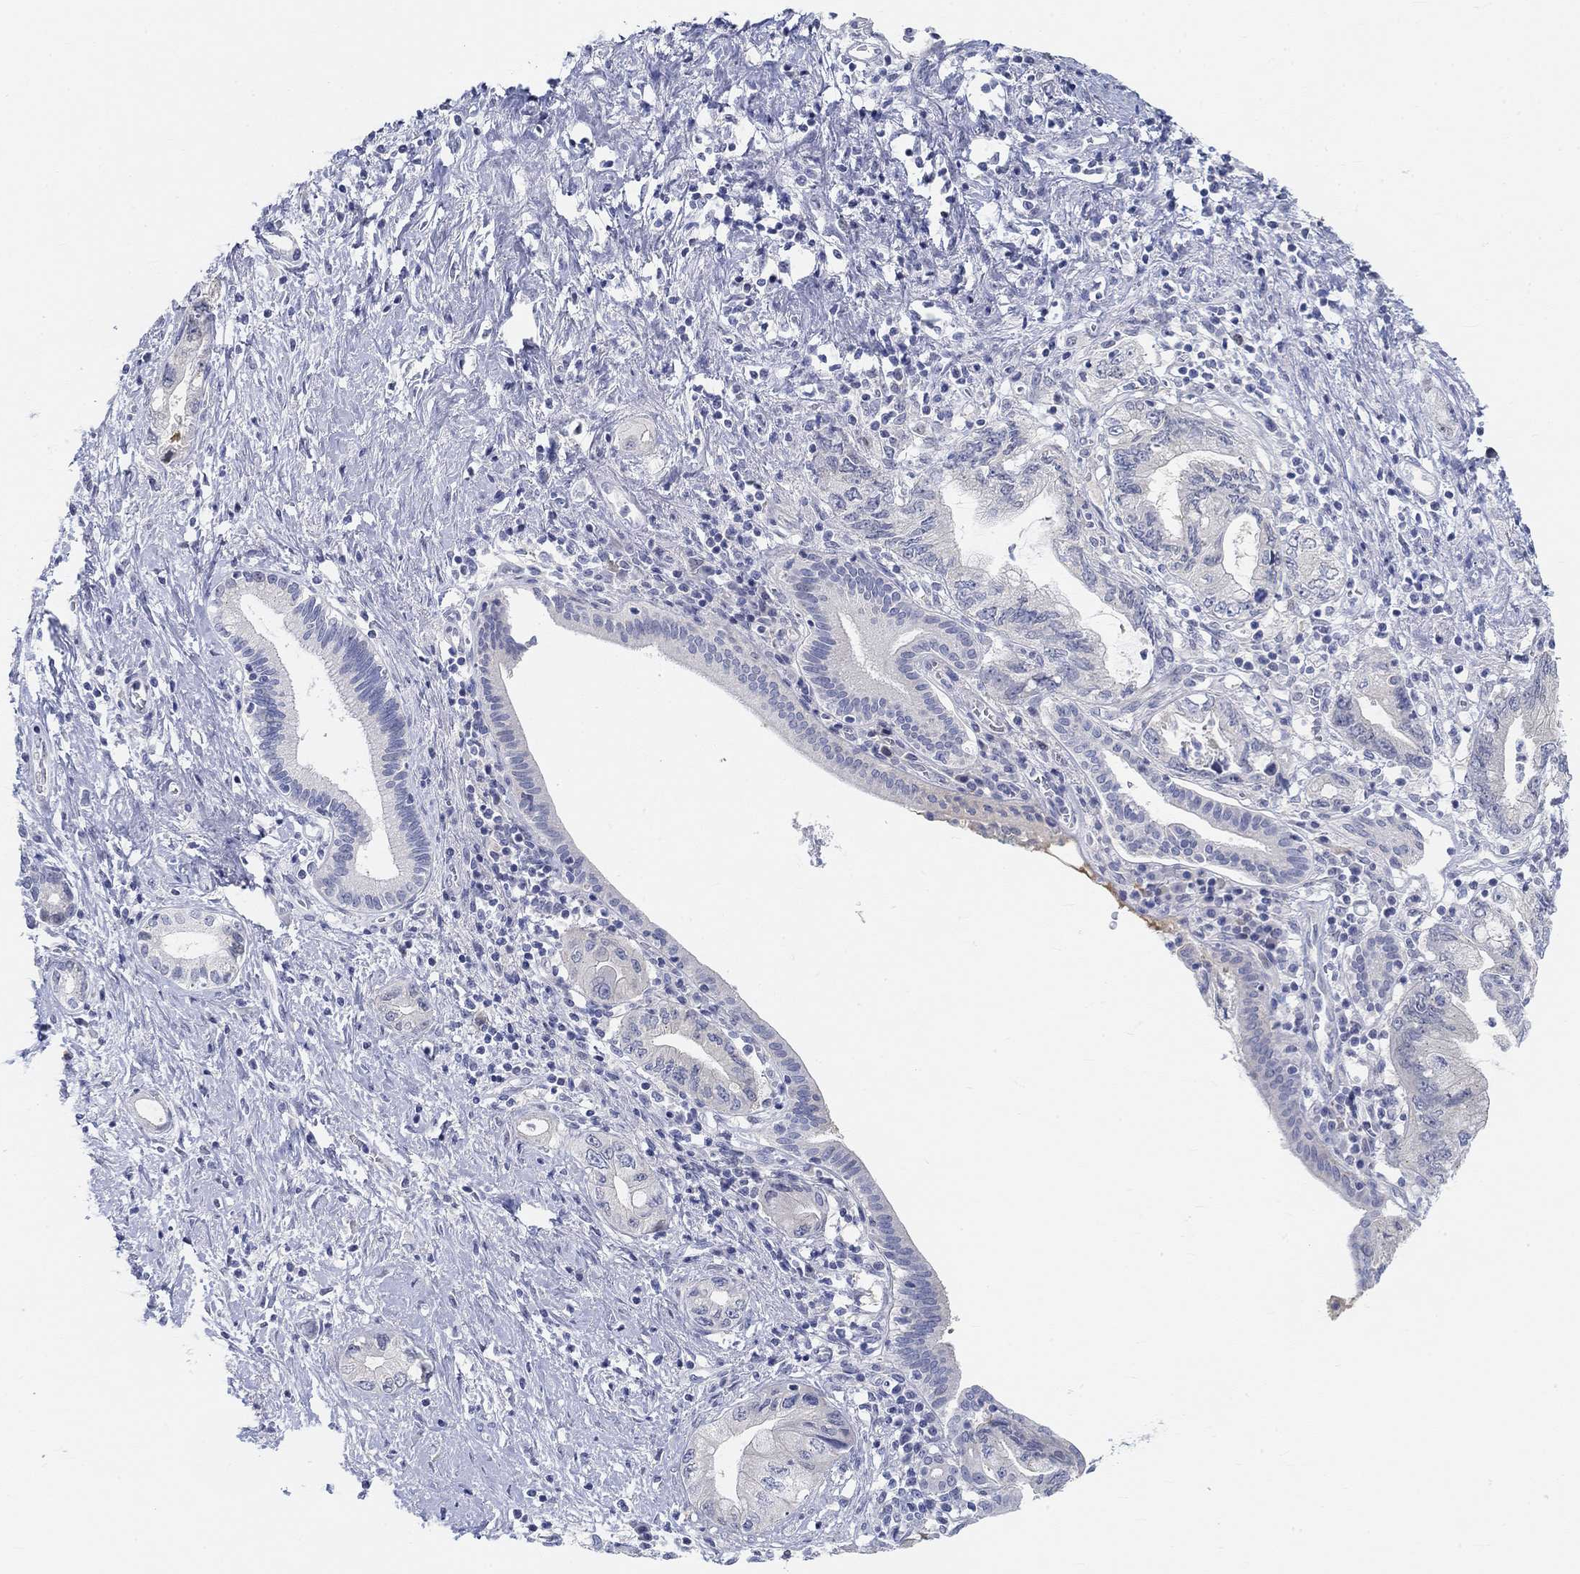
{"staining": {"intensity": "negative", "quantity": "none", "location": "none"}, "tissue": "pancreatic cancer", "cell_type": "Tumor cells", "image_type": "cancer", "snomed": [{"axis": "morphology", "description": "Adenocarcinoma, NOS"}, {"axis": "topography", "description": "Pancreas"}], "caption": "IHC of pancreatic cancer reveals no staining in tumor cells. Nuclei are stained in blue.", "gene": "SNTG2", "patient": {"sex": "female", "age": 73}}